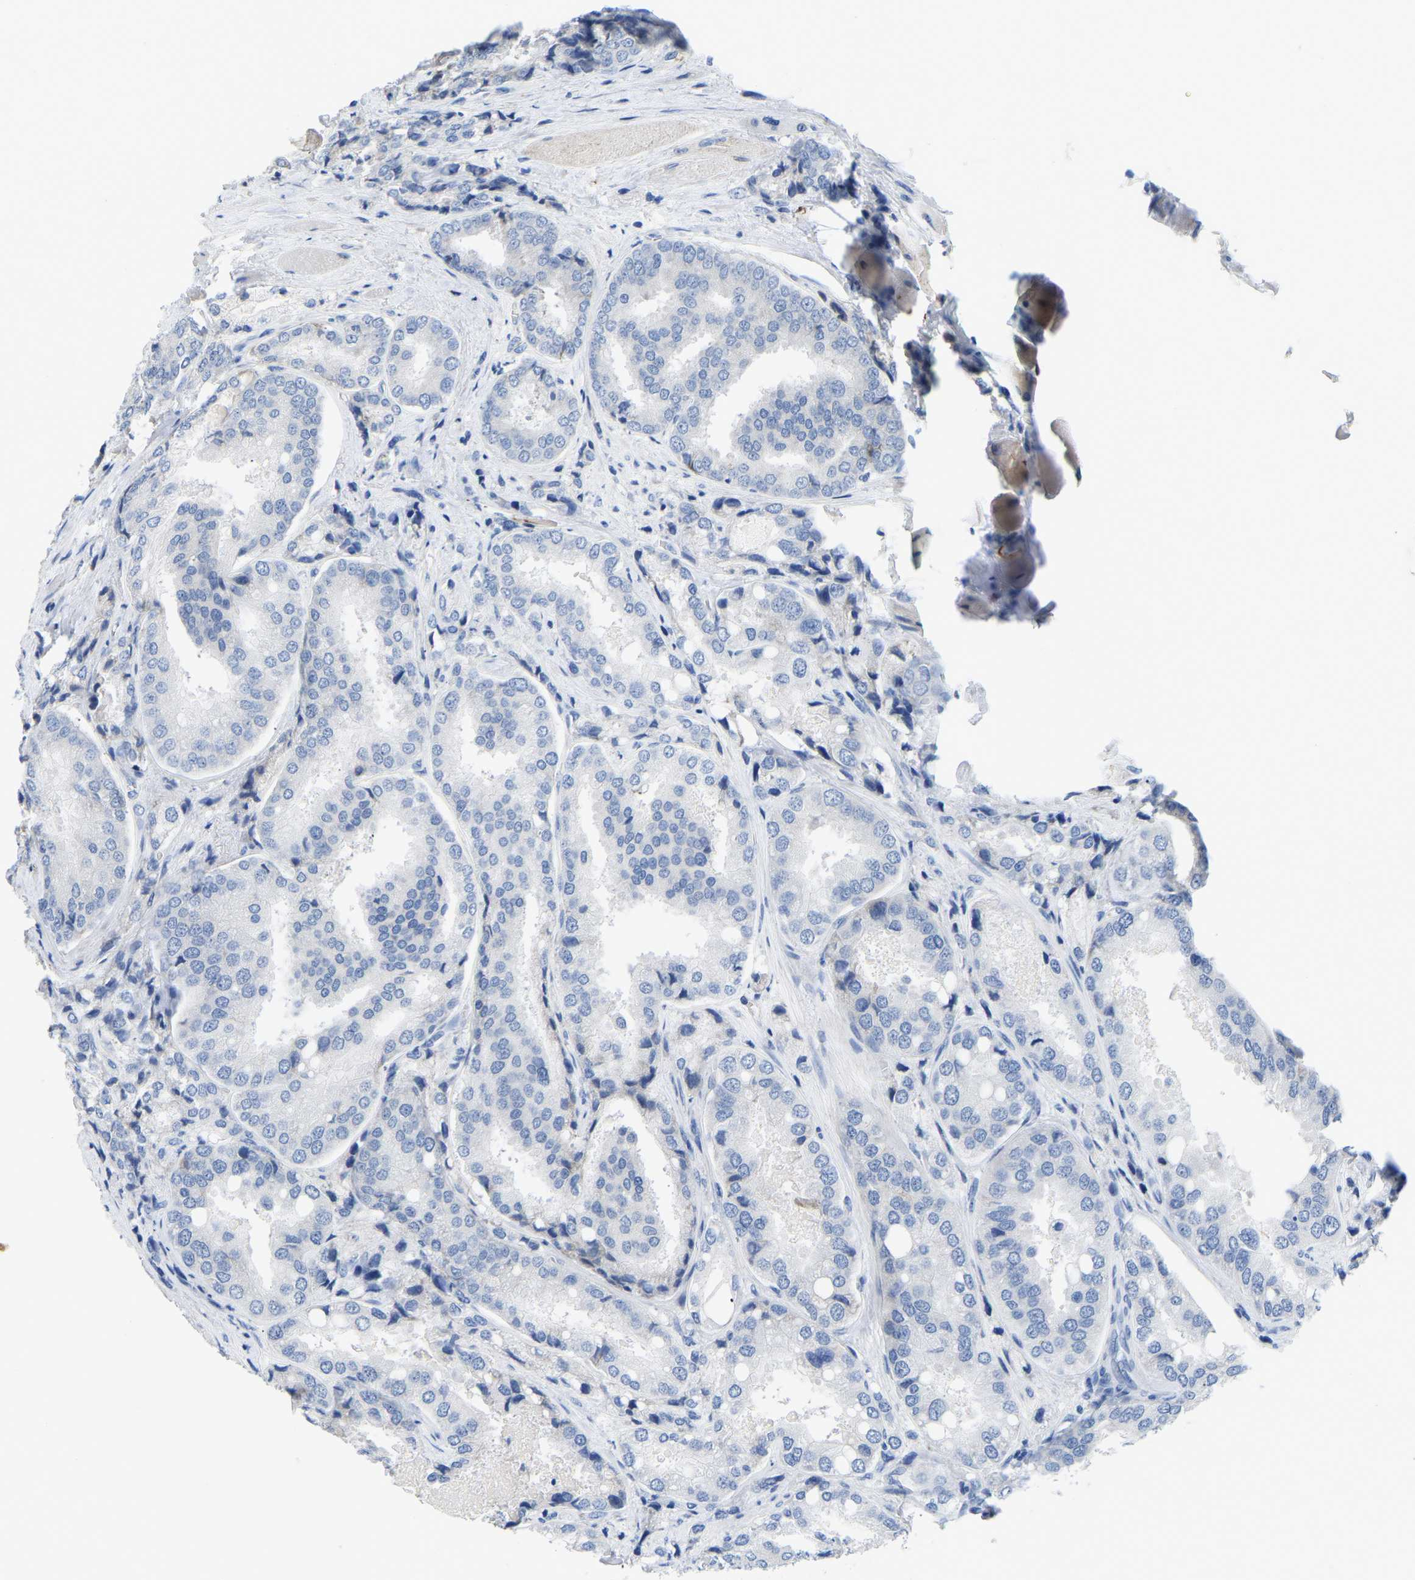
{"staining": {"intensity": "negative", "quantity": "none", "location": "none"}, "tissue": "prostate cancer", "cell_type": "Tumor cells", "image_type": "cancer", "snomed": [{"axis": "morphology", "description": "Adenocarcinoma, High grade"}, {"axis": "topography", "description": "Prostate"}], "caption": "DAB immunohistochemical staining of human prostate high-grade adenocarcinoma exhibits no significant expression in tumor cells. (DAB immunohistochemistry (IHC) visualized using brightfield microscopy, high magnification).", "gene": "ABCA10", "patient": {"sex": "male", "age": 50}}